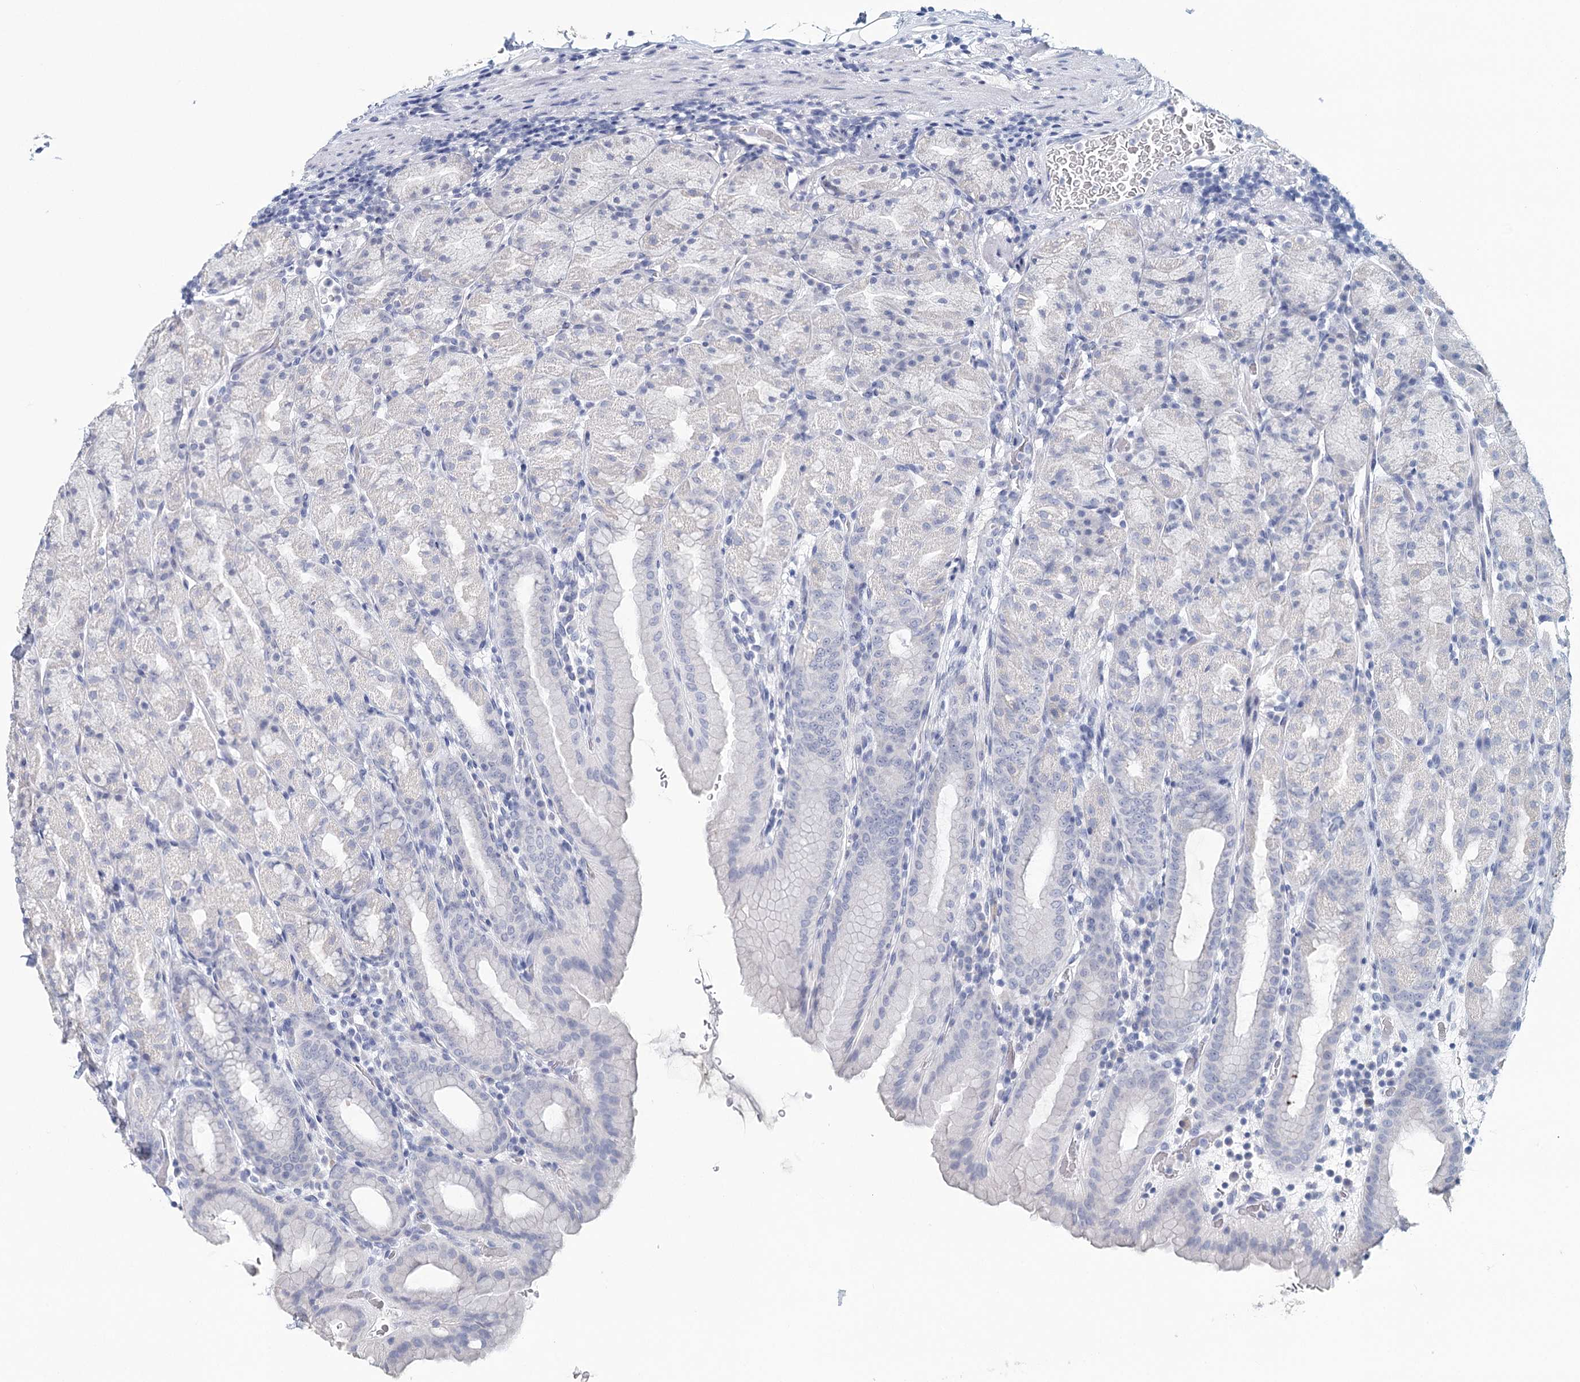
{"staining": {"intensity": "negative", "quantity": "none", "location": "none"}, "tissue": "stomach", "cell_type": "Glandular cells", "image_type": "normal", "snomed": [{"axis": "morphology", "description": "Normal tissue, NOS"}, {"axis": "topography", "description": "Stomach, upper"}], "caption": "DAB immunohistochemical staining of unremarkable human stomach shows no significant positivity in glandular cells. (Brightfield microscopy of DAB immunohistochemistry (IHC) at high magnification).", "gene": "HSPA4L", "patient": {"sex": "male", "age": 68}}